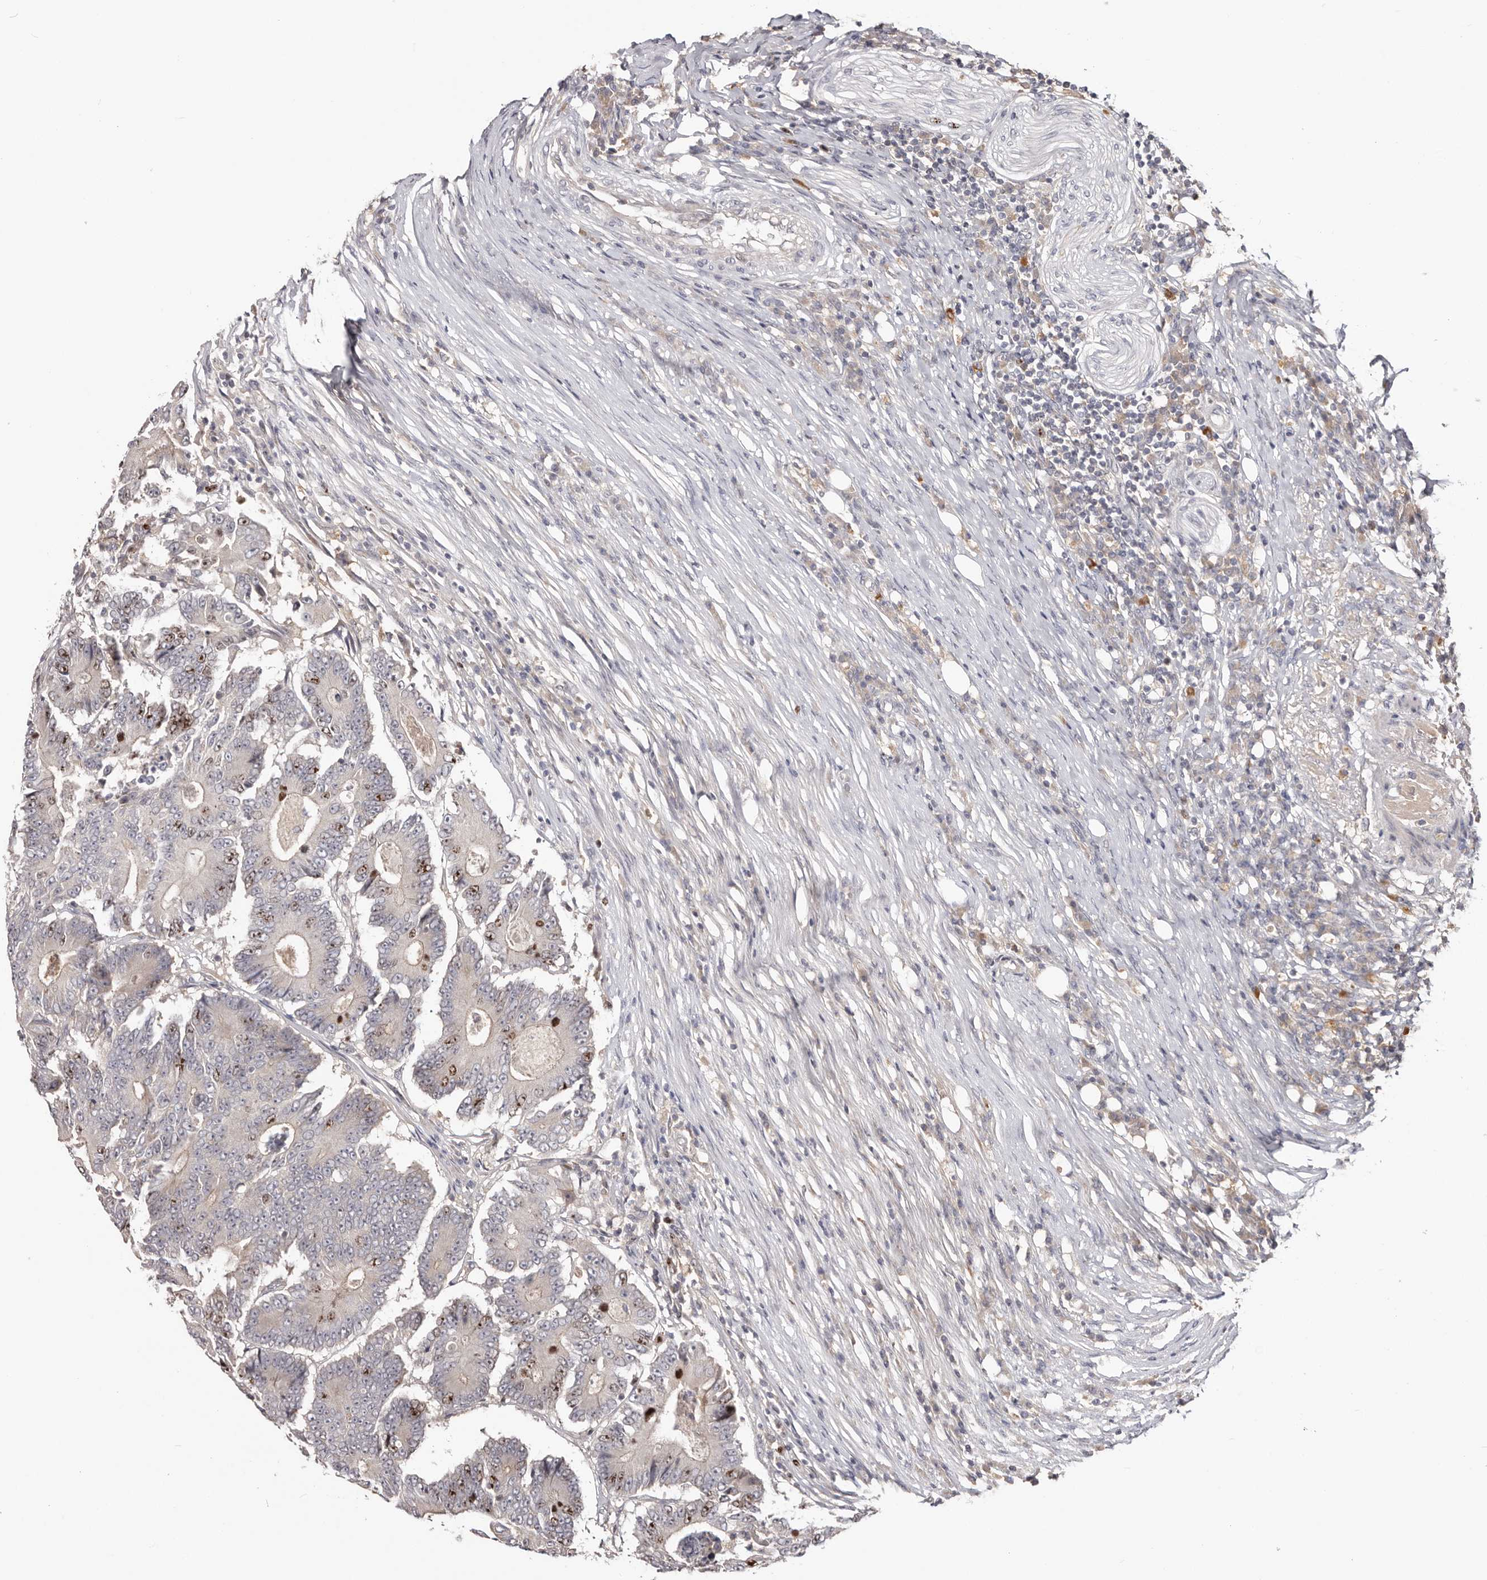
{"staining": {"intensity": "strong", "quantity": "<25%", "location": "nuclear"}, "tissue": "colorectal cancer", "cell_type": "Tumor cells", "image_type": "cancer", "snomed": [{"axis": "morphology", "description": "Adenocarcinoma, NOS"}, {"axis": "topography", "description": "Colon"}], "caption": "Strong nuclear protein expression is identified in about <25% of tumor cells in colorectal cancer (adenocarcinoma).", "gene": "CCDC190", "patient": {"sex": "male", "age": 83}}